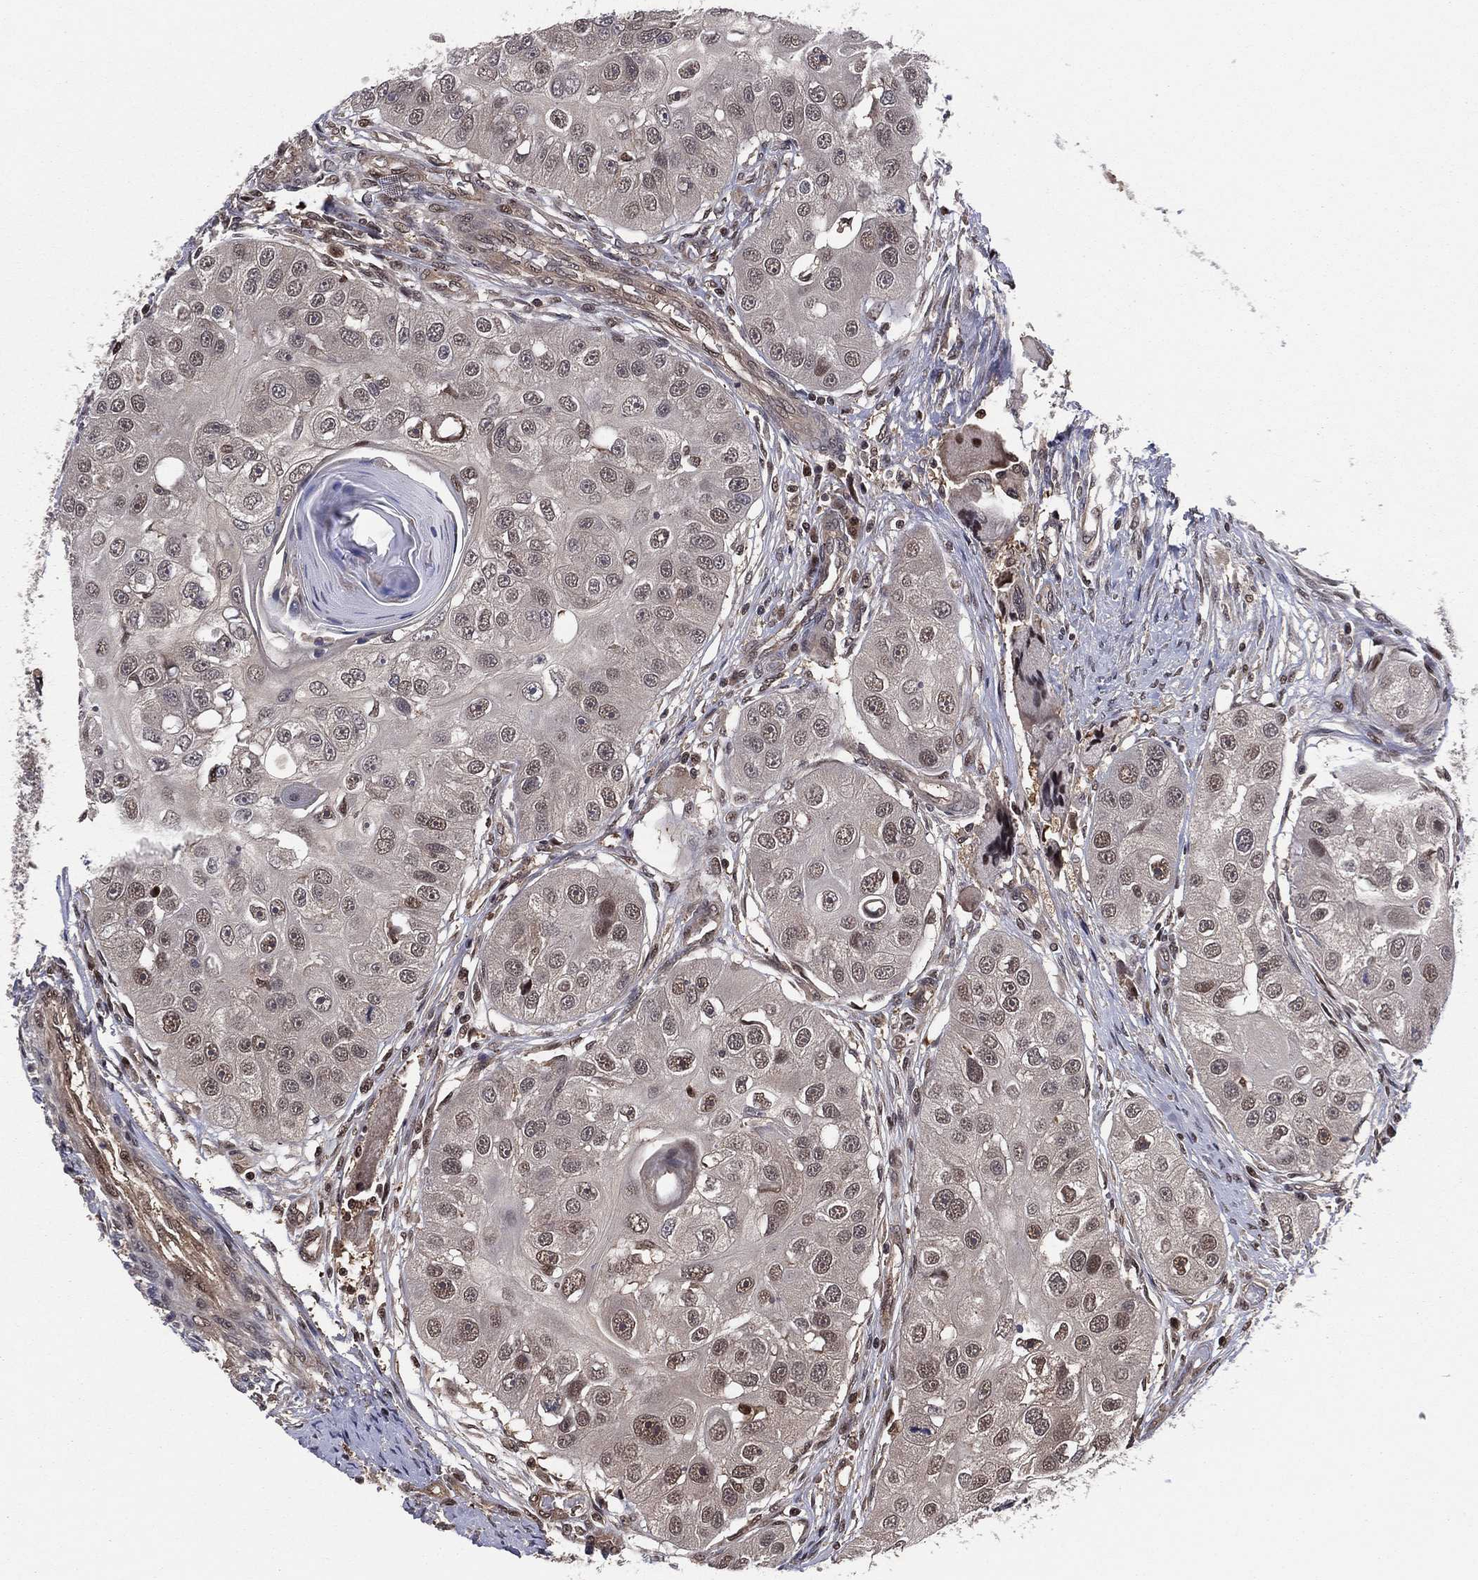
{"staining": {"intensity": "moderate", "quantity": "<25%", "location": "nuclear"}, "tissue": "head and neck cancer", "cell_type": "Tumor cells", "image_type": "cancer", "snomed": [{"axis": "morphology", "description": "Normal tissue, NOS"}, {"axis": "morphology", "description": "Squamous cell carcinoma, NOS"}, {"axis": "topography", "description": "Skeletal muscle"}, {"axis": "topography", "description": "Head-Neck"}], "caption": "IHC photomicrograph of squamous cell carcinoma (head and neck) stained for a protein (brown), which shows low levels of moderate nuclear staining in approximately <25% of tumor cells.", "gene": "ICOSLG", "patient": {"sex": "male", "age": 51}}